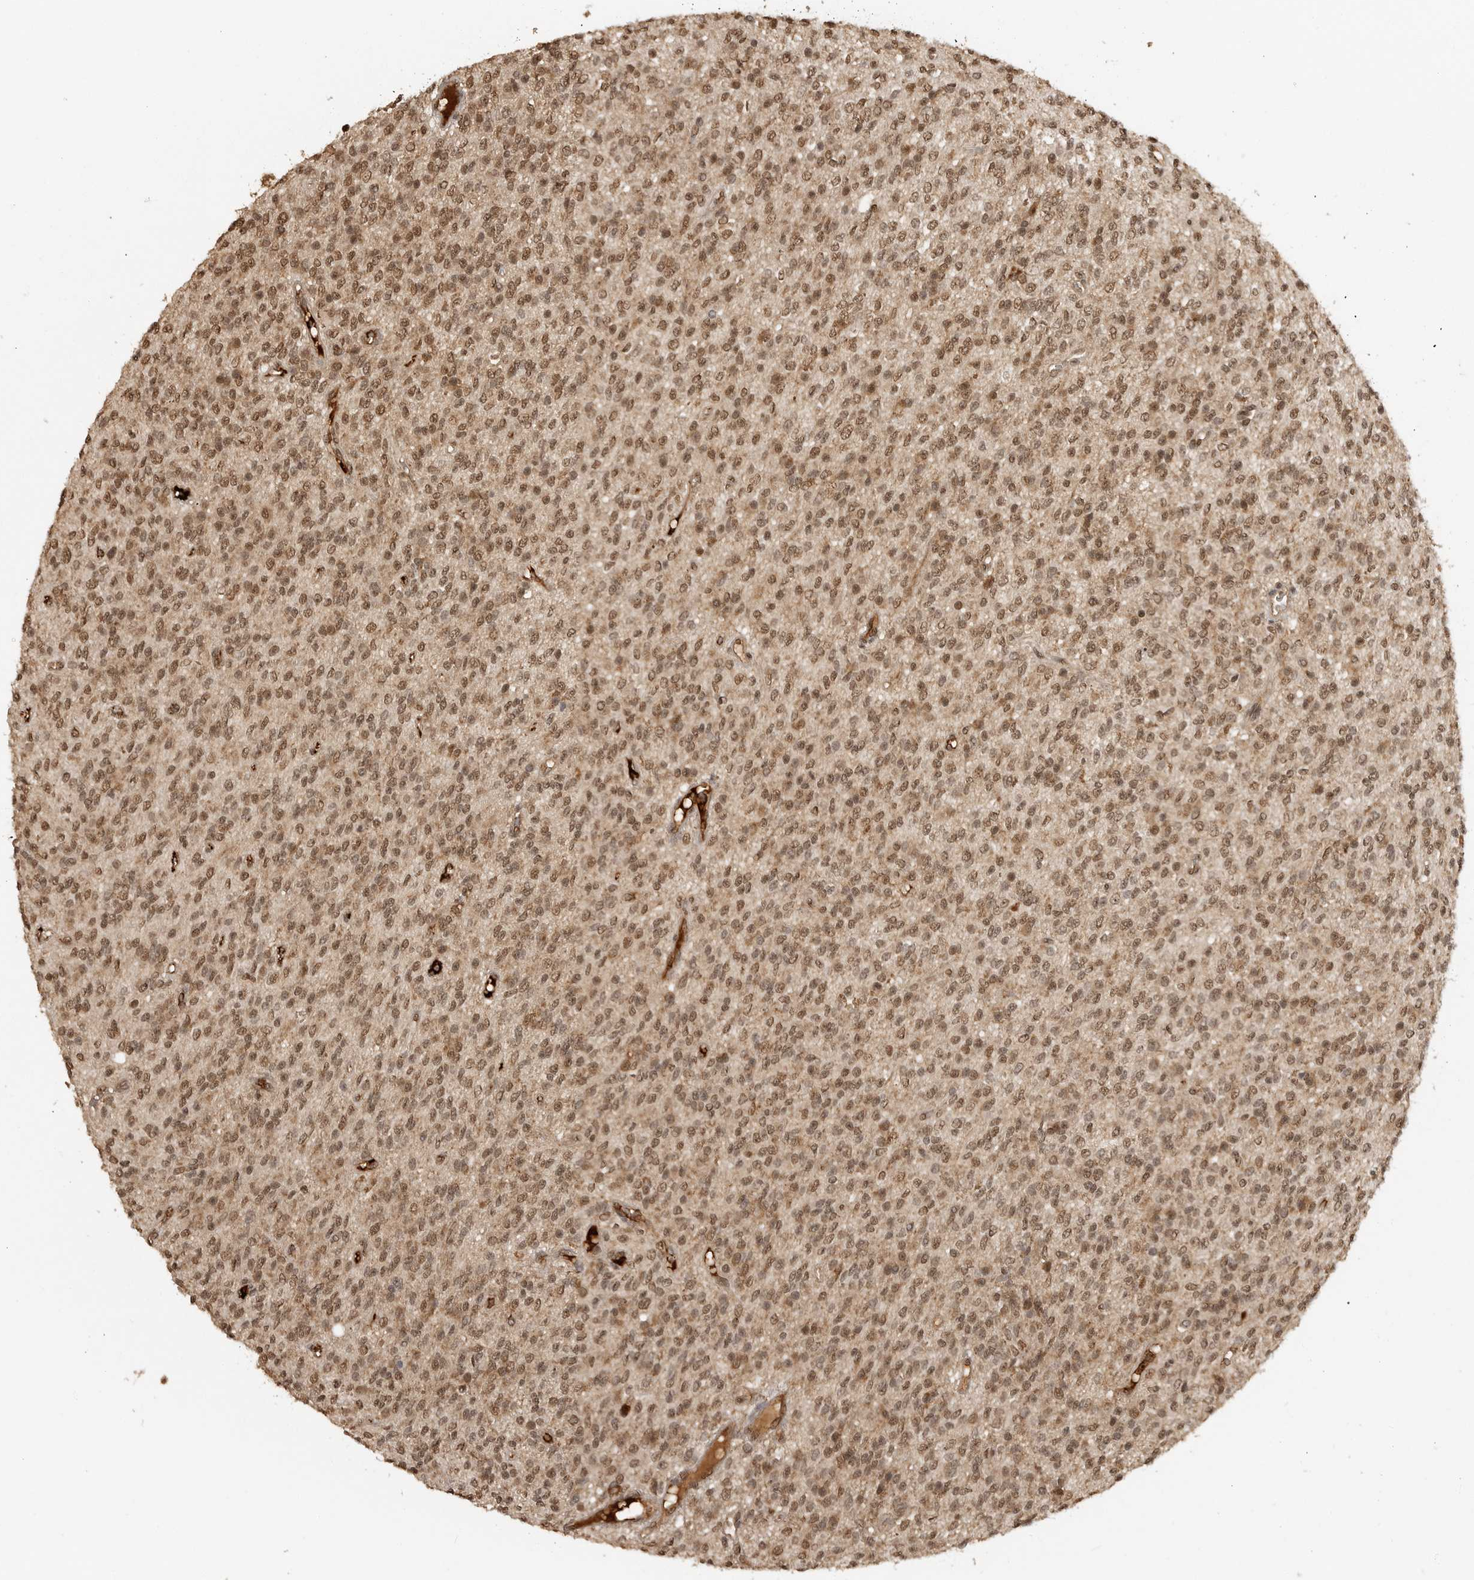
{"staining": {"intensity": "moderate", "quantity": ">75%", "location": "nuclear"}, "tissue": "glioma", "cell_type": "Tumor cells", "image_type": "cancer", "snomed": [{"axis": "morphology", "description": "Glioma, malignant, High grade"}, {"axis": "topography", "description": "Brain"}], "caption": "A medium amount of moderate nuclear staining is present in approximately >75% of tumor cells in high-grade glioma (malignant) tissue.", "gene": "CLOCK", "patient": {"sex": "male", "age": 34}}